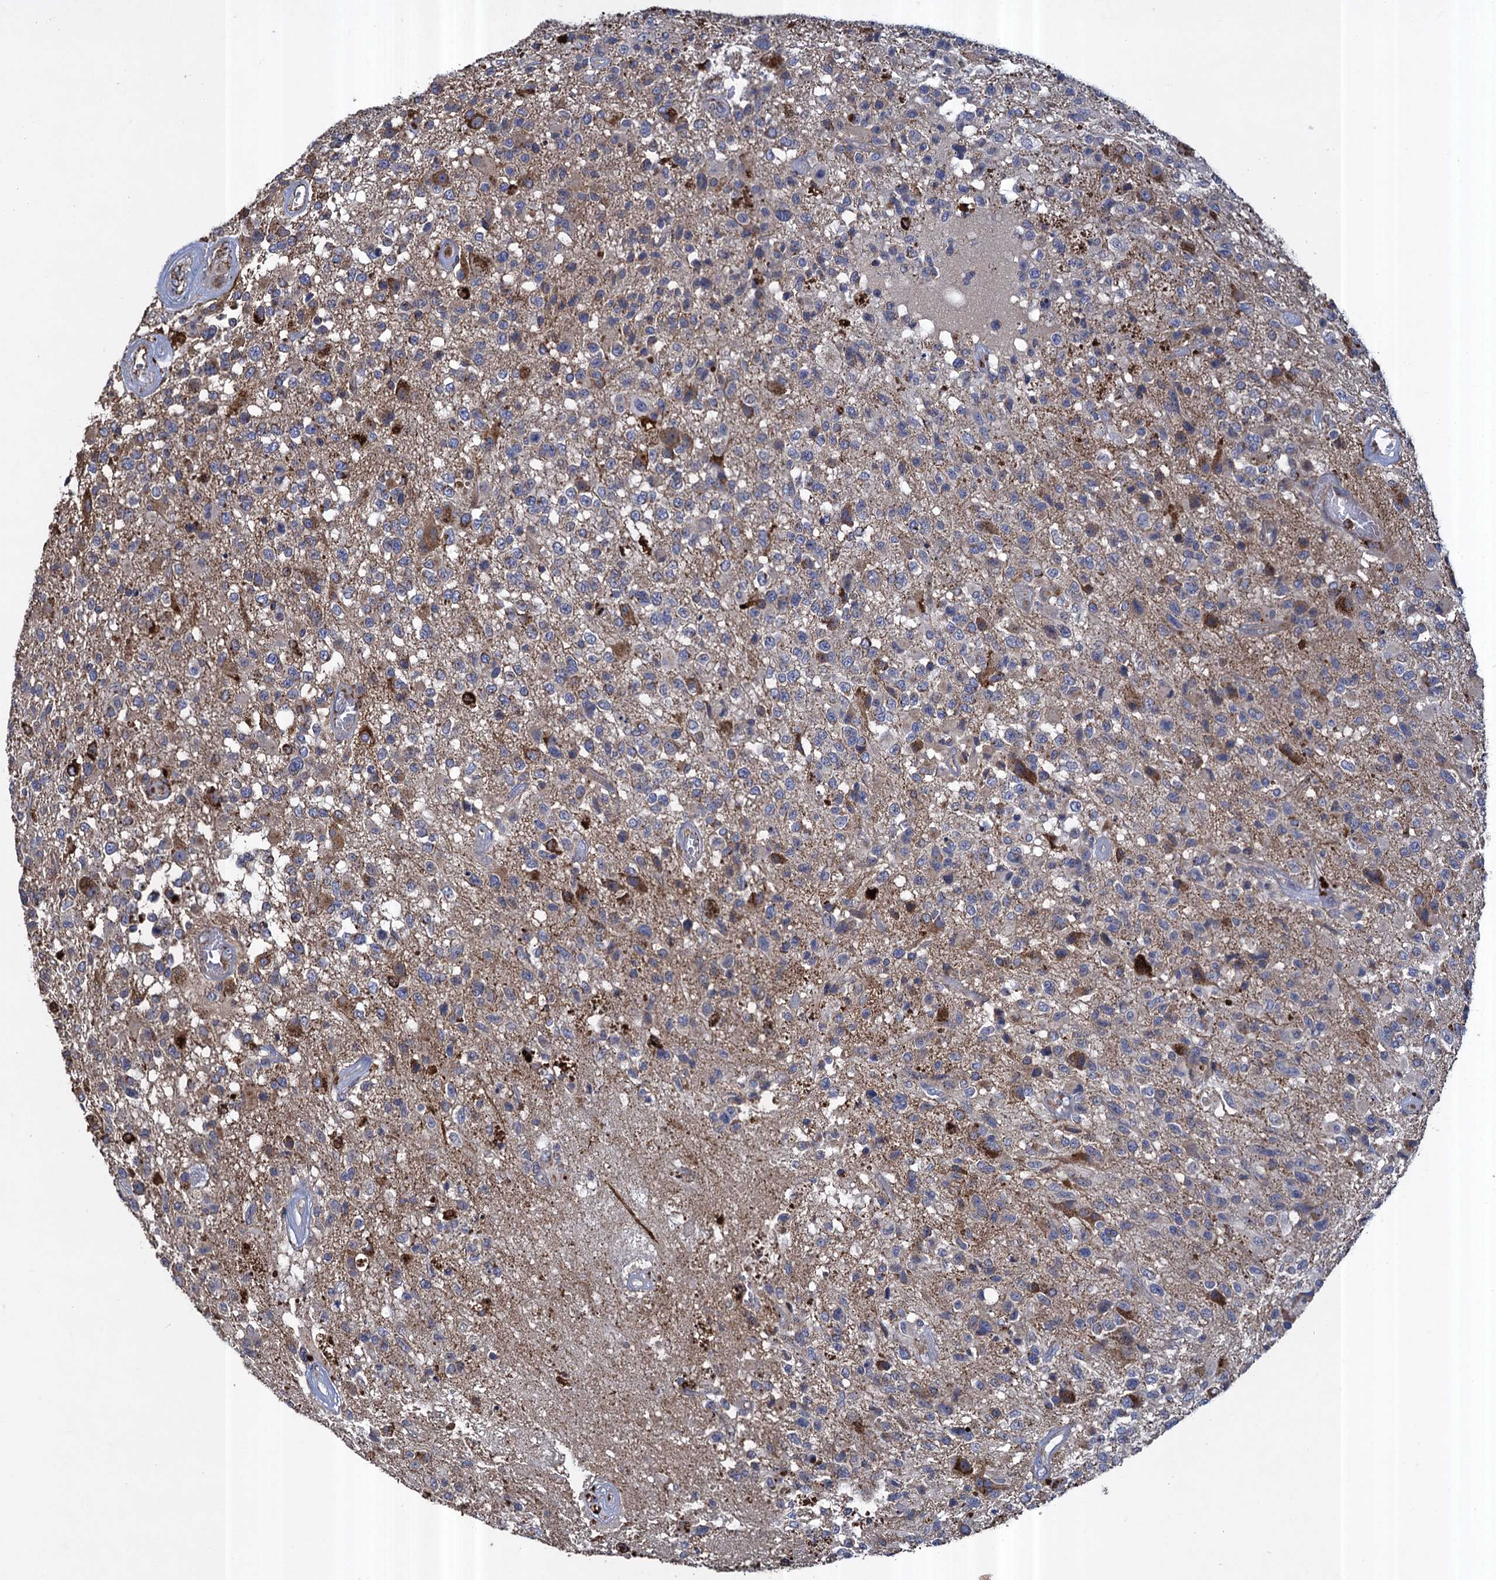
{"staining": {"intensity": "negative", "quantity": "none", "location": "none"}, "tissue": "glioma", "cell_type": "Tumor cells", "image_type": "cancer", "snomed": [{"axis": "morphology", "description": "Glioma, malignant, High grade"}, {"axis": "morphology", "description": "Glioblastoma, NOS"}, {"axis": "topography", "description": "Brain"}], "caption": "A photomicrograph of glioma stained for a protein exhibits no brown staining in tumor cells.", "gene": "TXNDC11", "patient": {"sex": "male", "age": 60}}